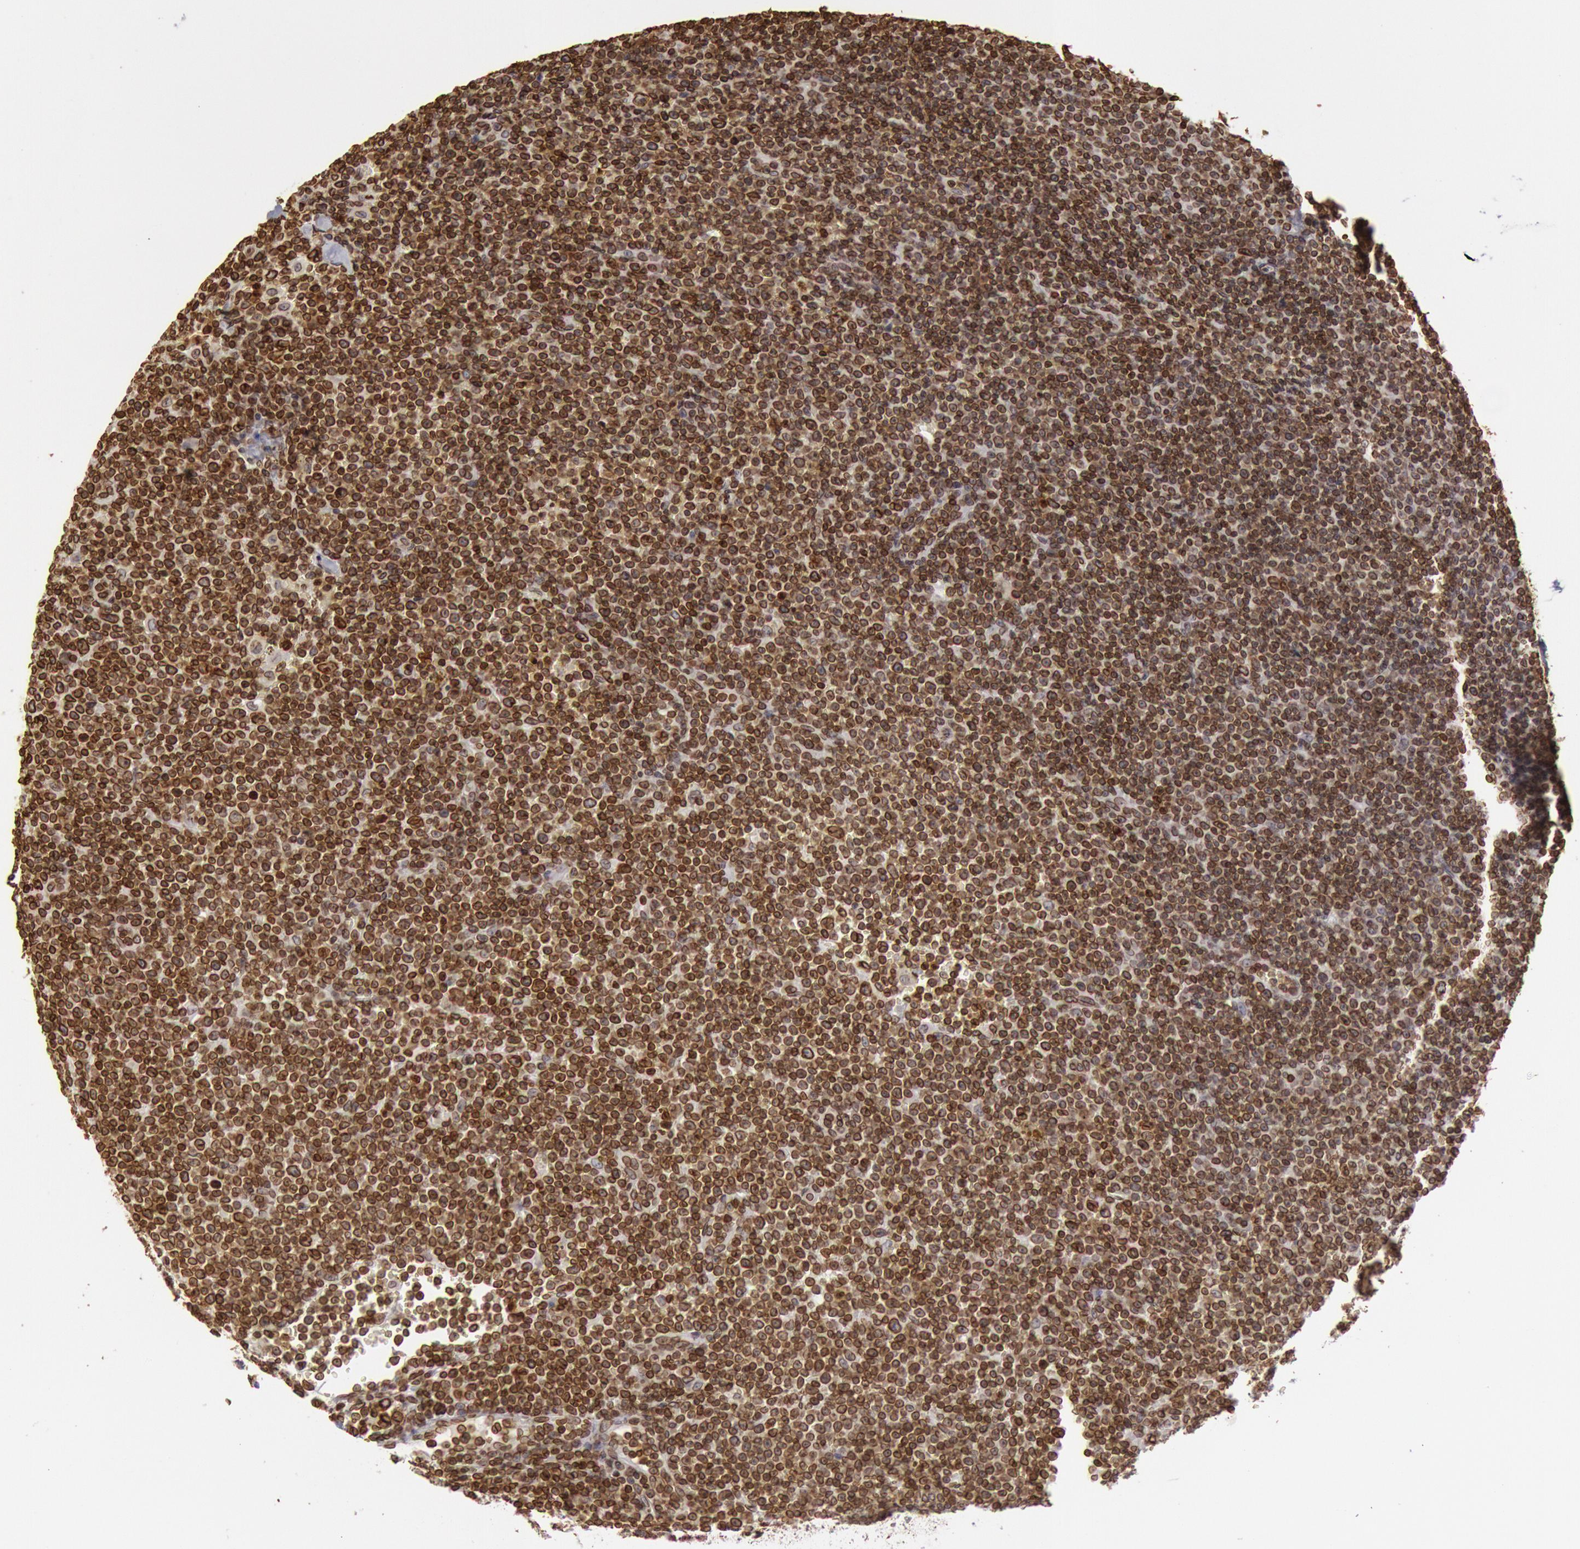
{"staining": {"intensity": "moderate", "quantity": ">75%", "location": "cytoplasmic/membranous,nuclear"}, "tissue": "lymphoma", "cell_type": "Tumor cells", "image_type": "cancer", "snomed": [{"axis": "morphology", "description": "Malignant lymphoma, non-Hodgkin's type, Low grade"}, {"axis": "topography", "description": "Lymph node"}], "caption": "The photomicrograph demonstrates immunohistochemical staining of lymphoma. There is moderate cytoplasmic/membranous and nuclear positivity is identified in about >75% of tumor cells. The staining is performed using DAB brown chromogen to label protein expression. The nuclei are counter-stained blue using hematoxylin.", "gene": "SUN2", "patient": {"sex": "male", "age": 50}}